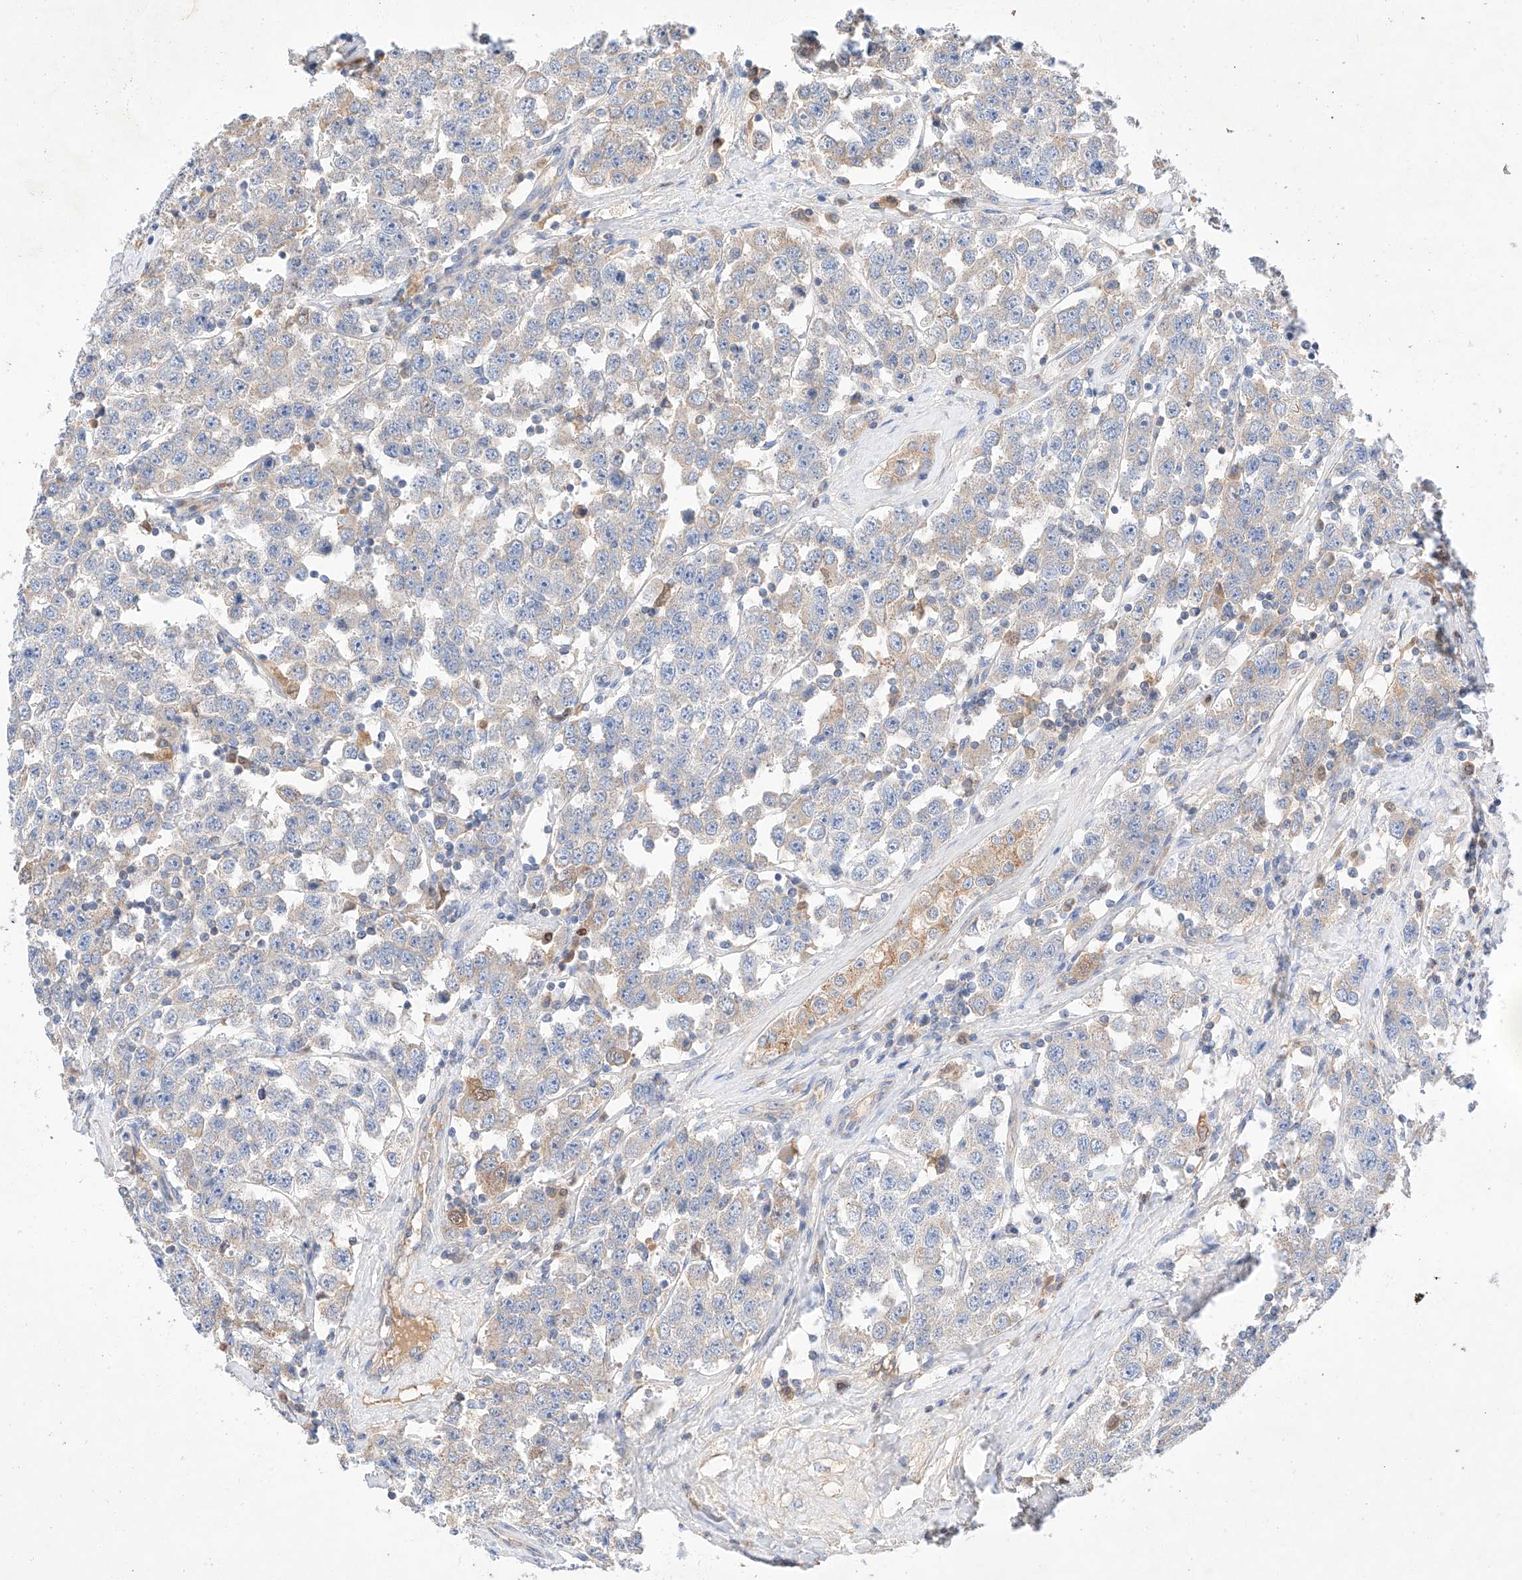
{"staining": {"intensity": "weak", "quantity": "25%-75%", "location": "cytoplasmic/membranous"}, "tissue": "testis cancer", "cell_type": "Tumor cells", "image_type": "cancer", "snomed": [{"axis": "morphology", "description": "Seminoma, NOS"}, {"axis": "topography", "description": "Testis"}], "caption": "Testis cancer stained with a protein marker reveals weak staining in tumor cells.", "gene": "C6orf118", "patient": {"sex": "male", "age": 28}}